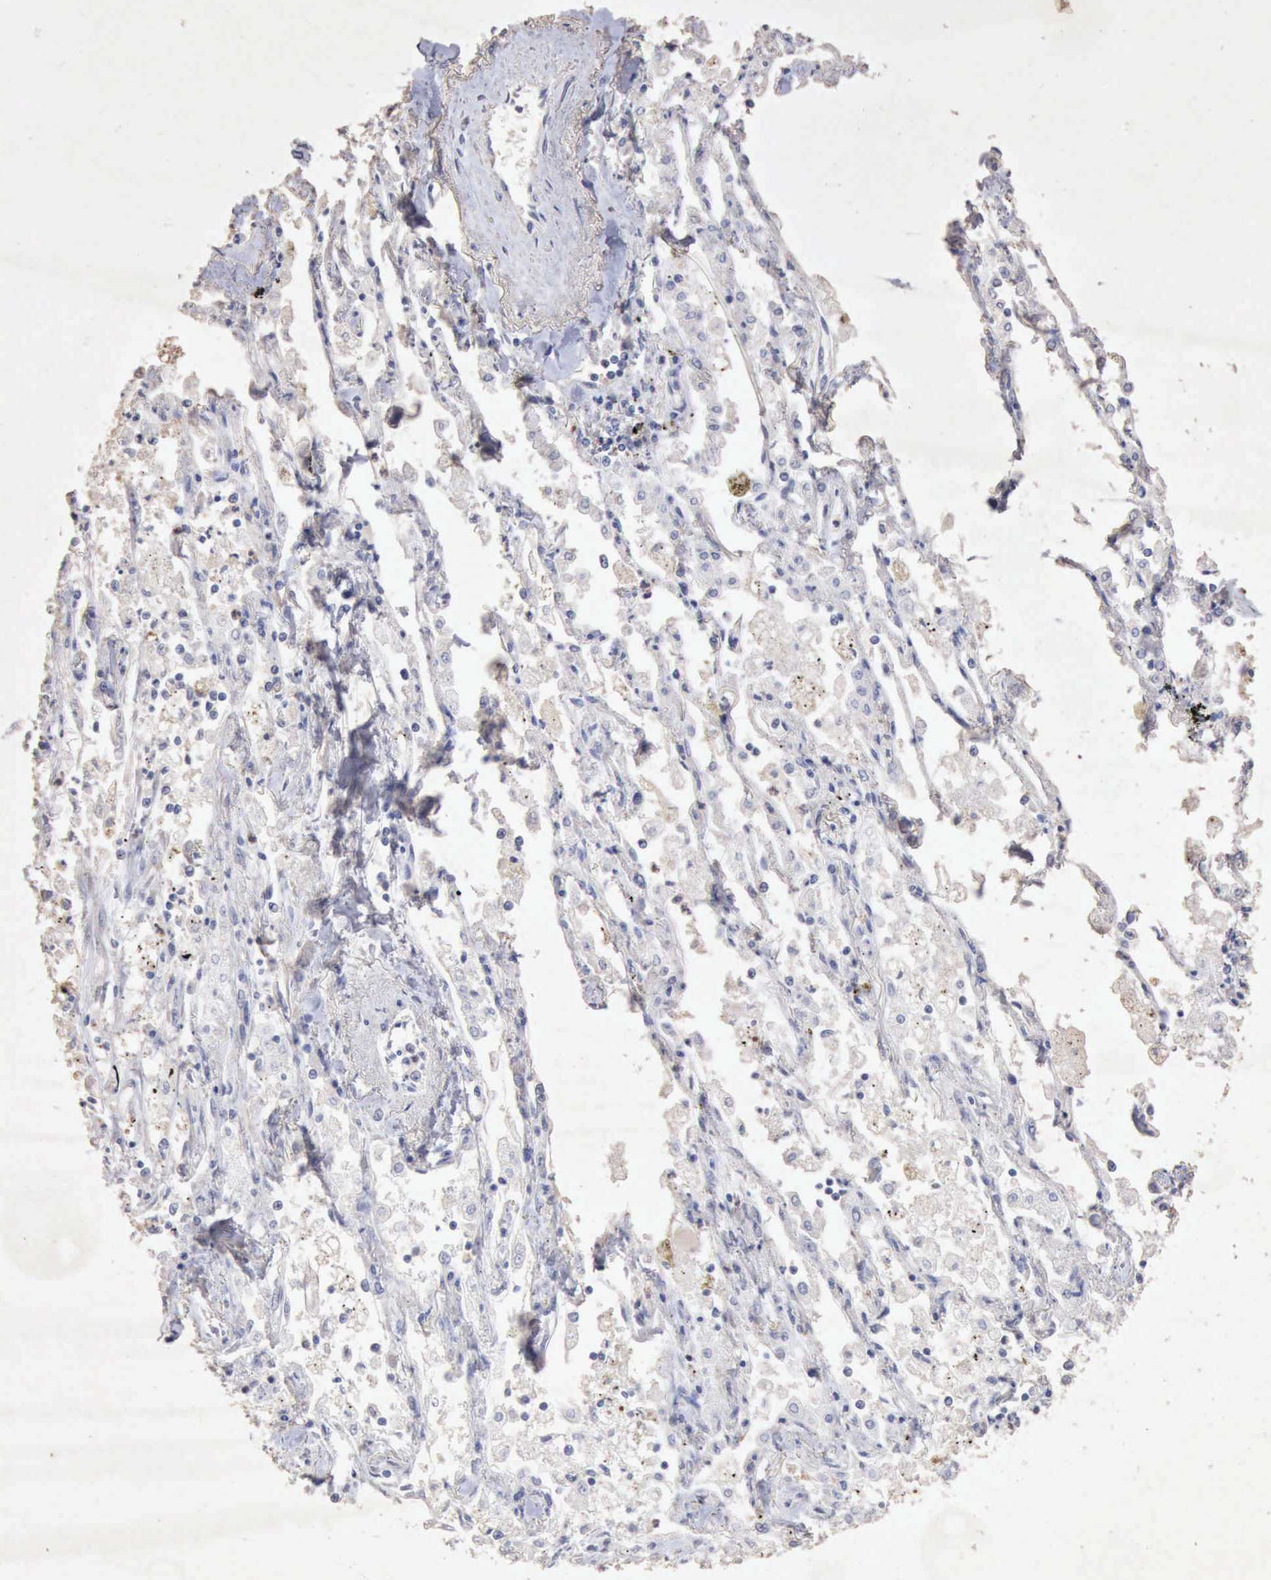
{"staining": {"intensity": "negative", "quantity": "none", "location": "none"}, "tissue": "lung cancer", "cell_type": "Tumor cells", "image_type": "cancer", "snomed": [{"axis": "morphology", "description": "Squamous cell carcinoma, NOS"}, {"axis": "topography", "description": "Lung"}], "caption": "A micrograph of lung squamous cell carcinoma stained for a protein displays no brown staining in tumor cells.", "gene": "KRT6B", "patient": {"sex": "male", "age": 75}}